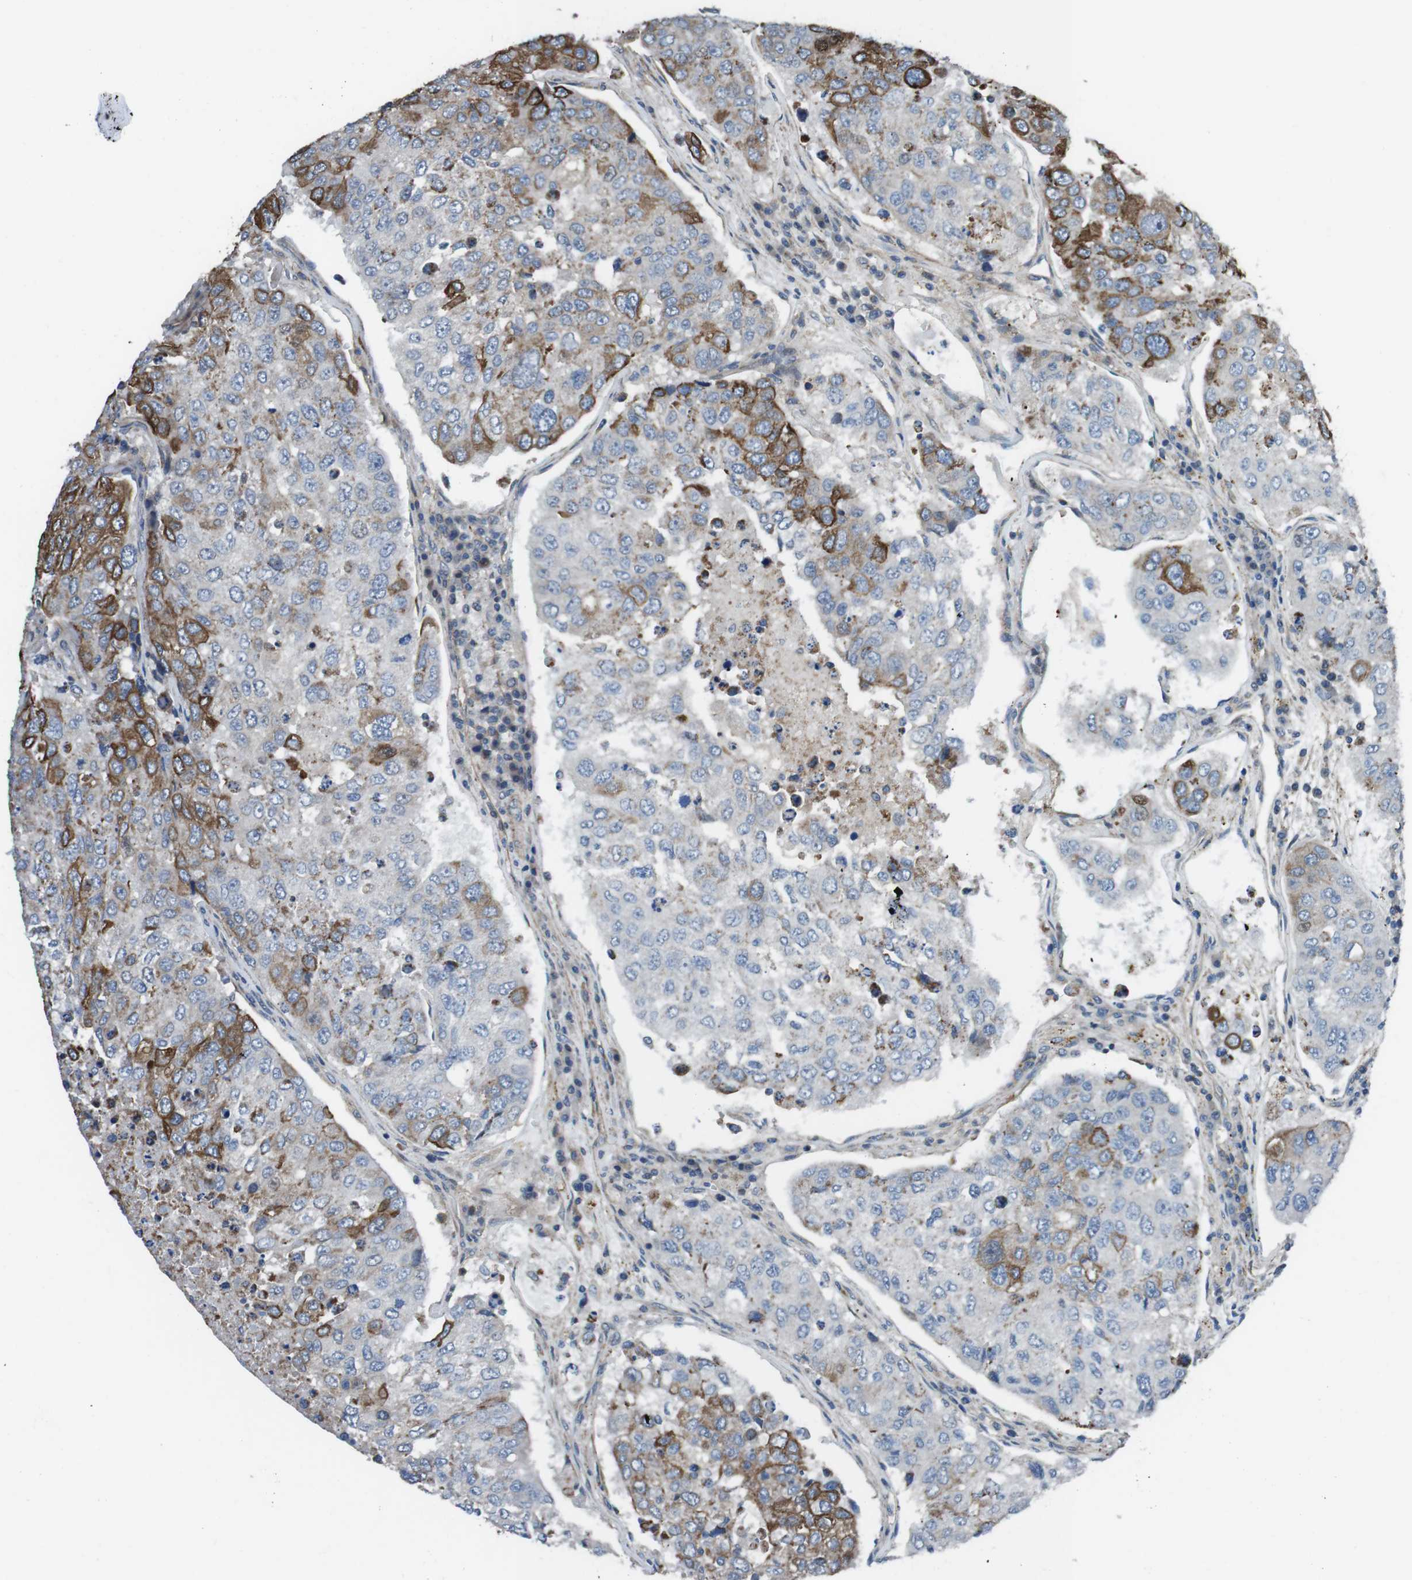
{"staining": {"intensity": "moderate", "quantity": "25%-75%", "location": "cytoplasmic/membranous"}, "tissue": "urothelial cancer", "cell_type": "Tumor cells", "image_type": "cancer", "snomed": [{"axis": "morphology", "description": "Urothelial carcinoma, High grade"}, {"axis": "topography", "description": "Lymph node"}, {"axis": "topography", "description": "Urinary bladder"}], "caption": "Tumor cells reveal medium levels of moderate cytoplasmic/membranous expression in about 25%-75% of cells in urothelial carcinoma (high-grade).", "gene": "FAM174B", "patient": {"sex": "male", "age": 51}}